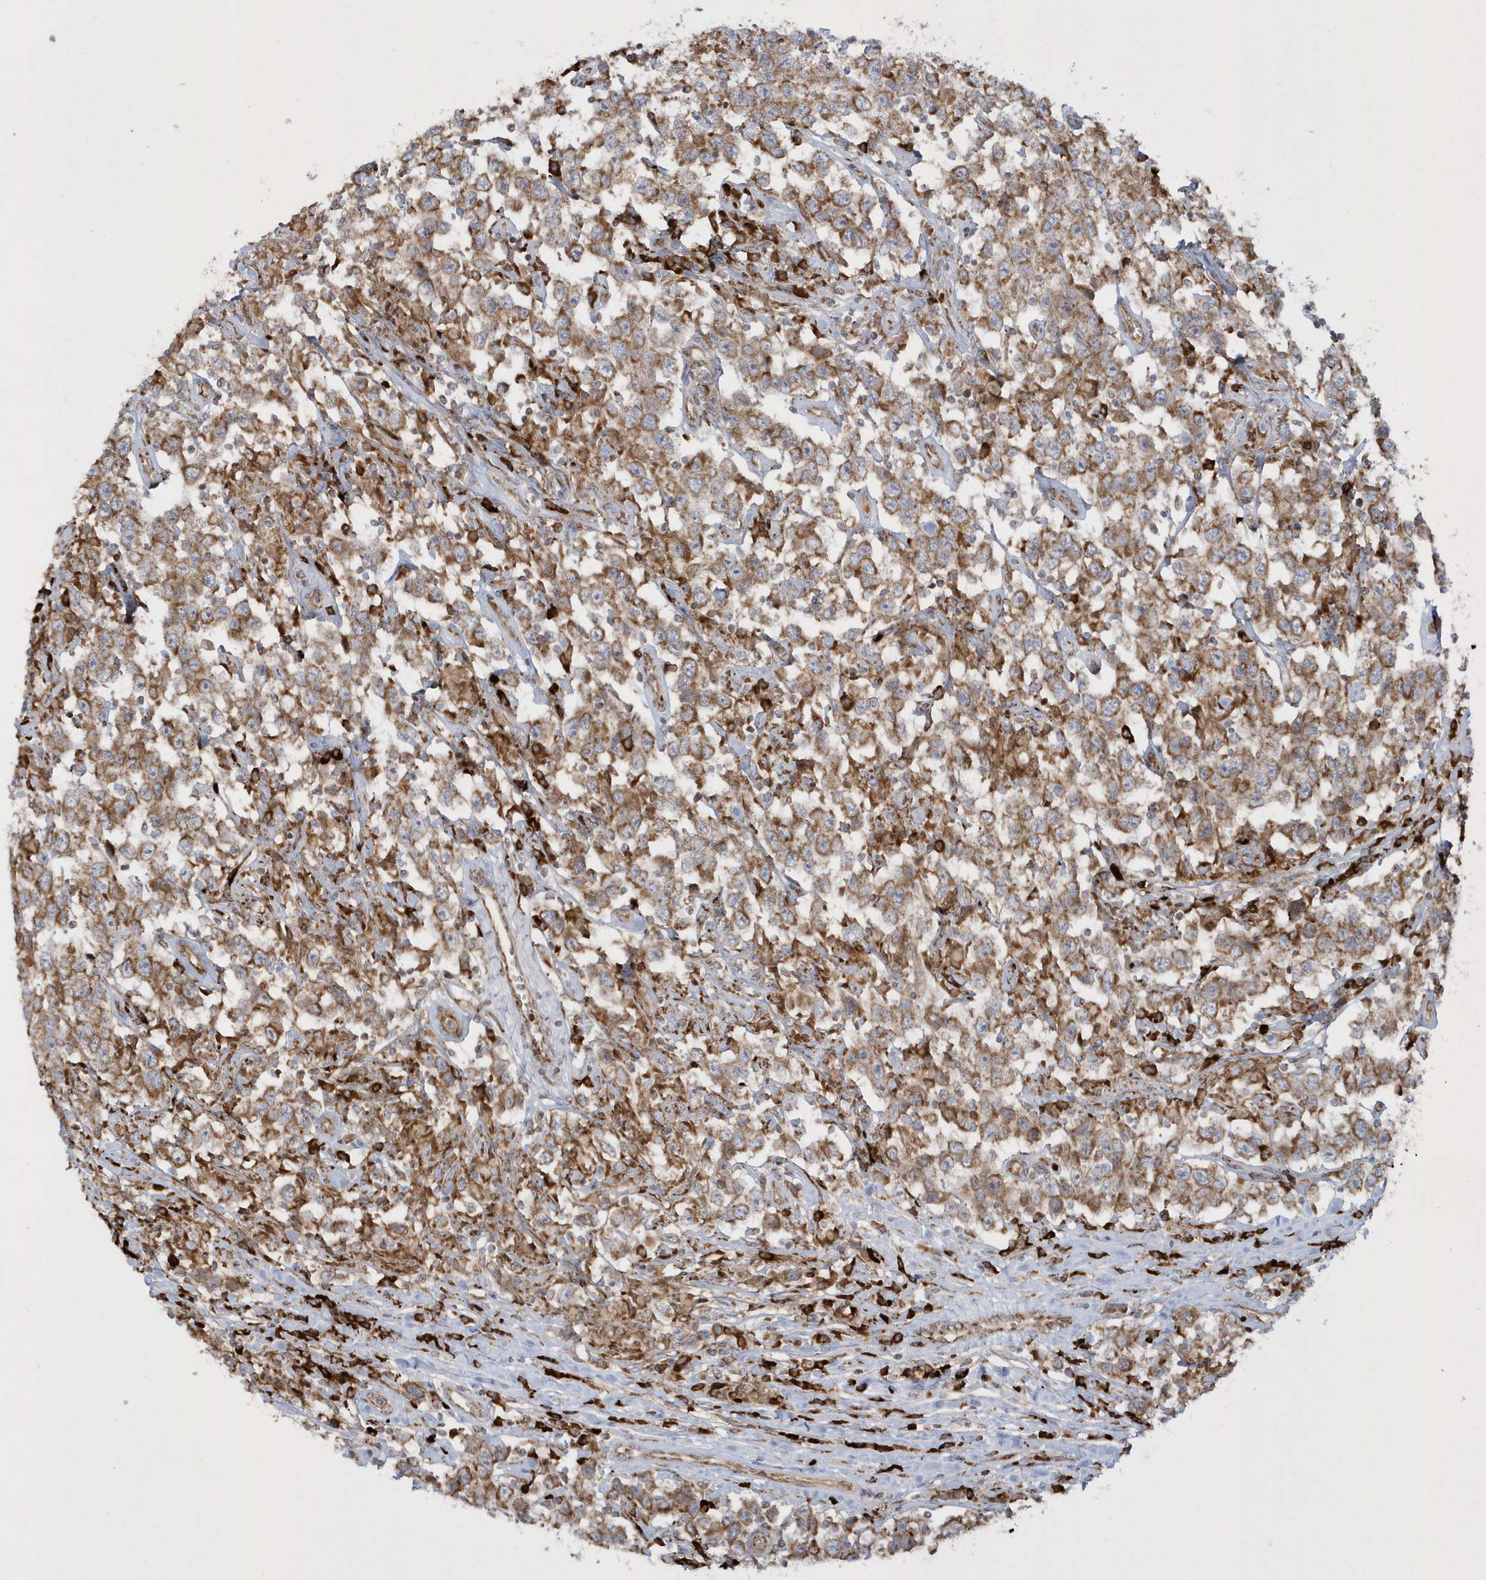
{"staining": {"intensity": "moderate", "quantity": ">75%", "location": "cytoplasmic/membranous"}, "tissue": "testis cancer", "cell_type": "Tumor cells", "image_type": "cancer", "snomed": [{"axis": "morphology", "description": "Seminoma, NOS"}, {"axis": "topography", "description": "Testis"}], "caption": "DAB (3,3'-diaminobenzidine) immunohistochemical staining of human testis cancer reveals moderate cytoplasmic/membranous protein expression in approximately >75% of tumor cells. The protein is stained brown, and the nuclei are stained in blue (DAB (3,3'-diaminobenzidine) IHC with brightfield microscopy, high magnification).", "gene": "SH3BP2", "patient": {"sex": "male", "age": 41}}